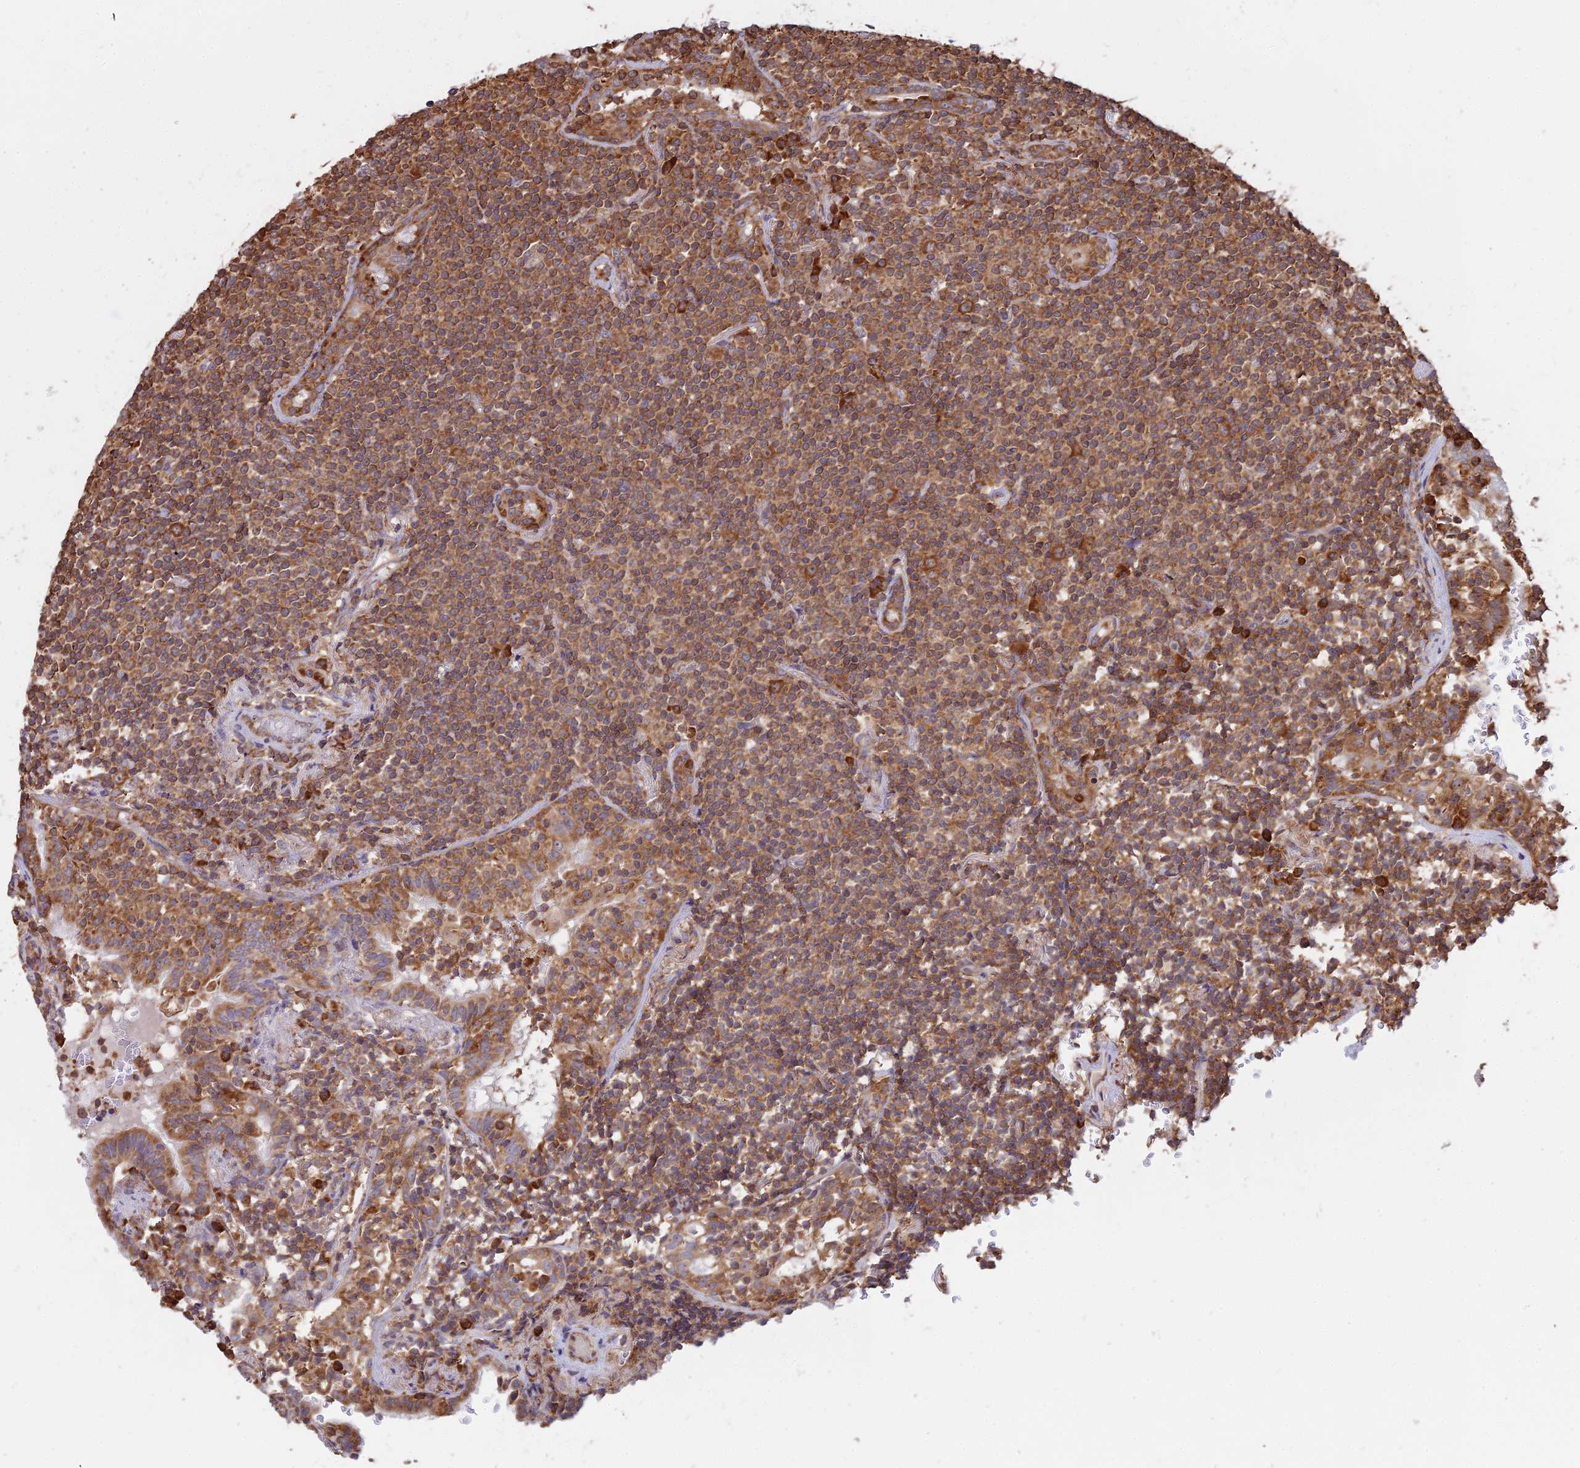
{"staining": {"intensity": "moderate", "quantity": ">75%", "location": "cytoplasmic/membranous"}, "tissue": "lymphoma", "cell_type": "Tumor cells", "image_type": "cancer", "snomed": [{"axis": "morphology", "description": "Malignant lymphoma, non-Hodgkin's type, Low grade"}, {"axis": "topography", "description": "Lung"}], "caption": "Approximately >75% of tumor cells in lymphoma reveal moderate cytoplasmic/membranous protein expression as visualized by brown immunohistochemical staining.", "gene": "RPL26", "patient": {"sex": "female", "age": 71}}